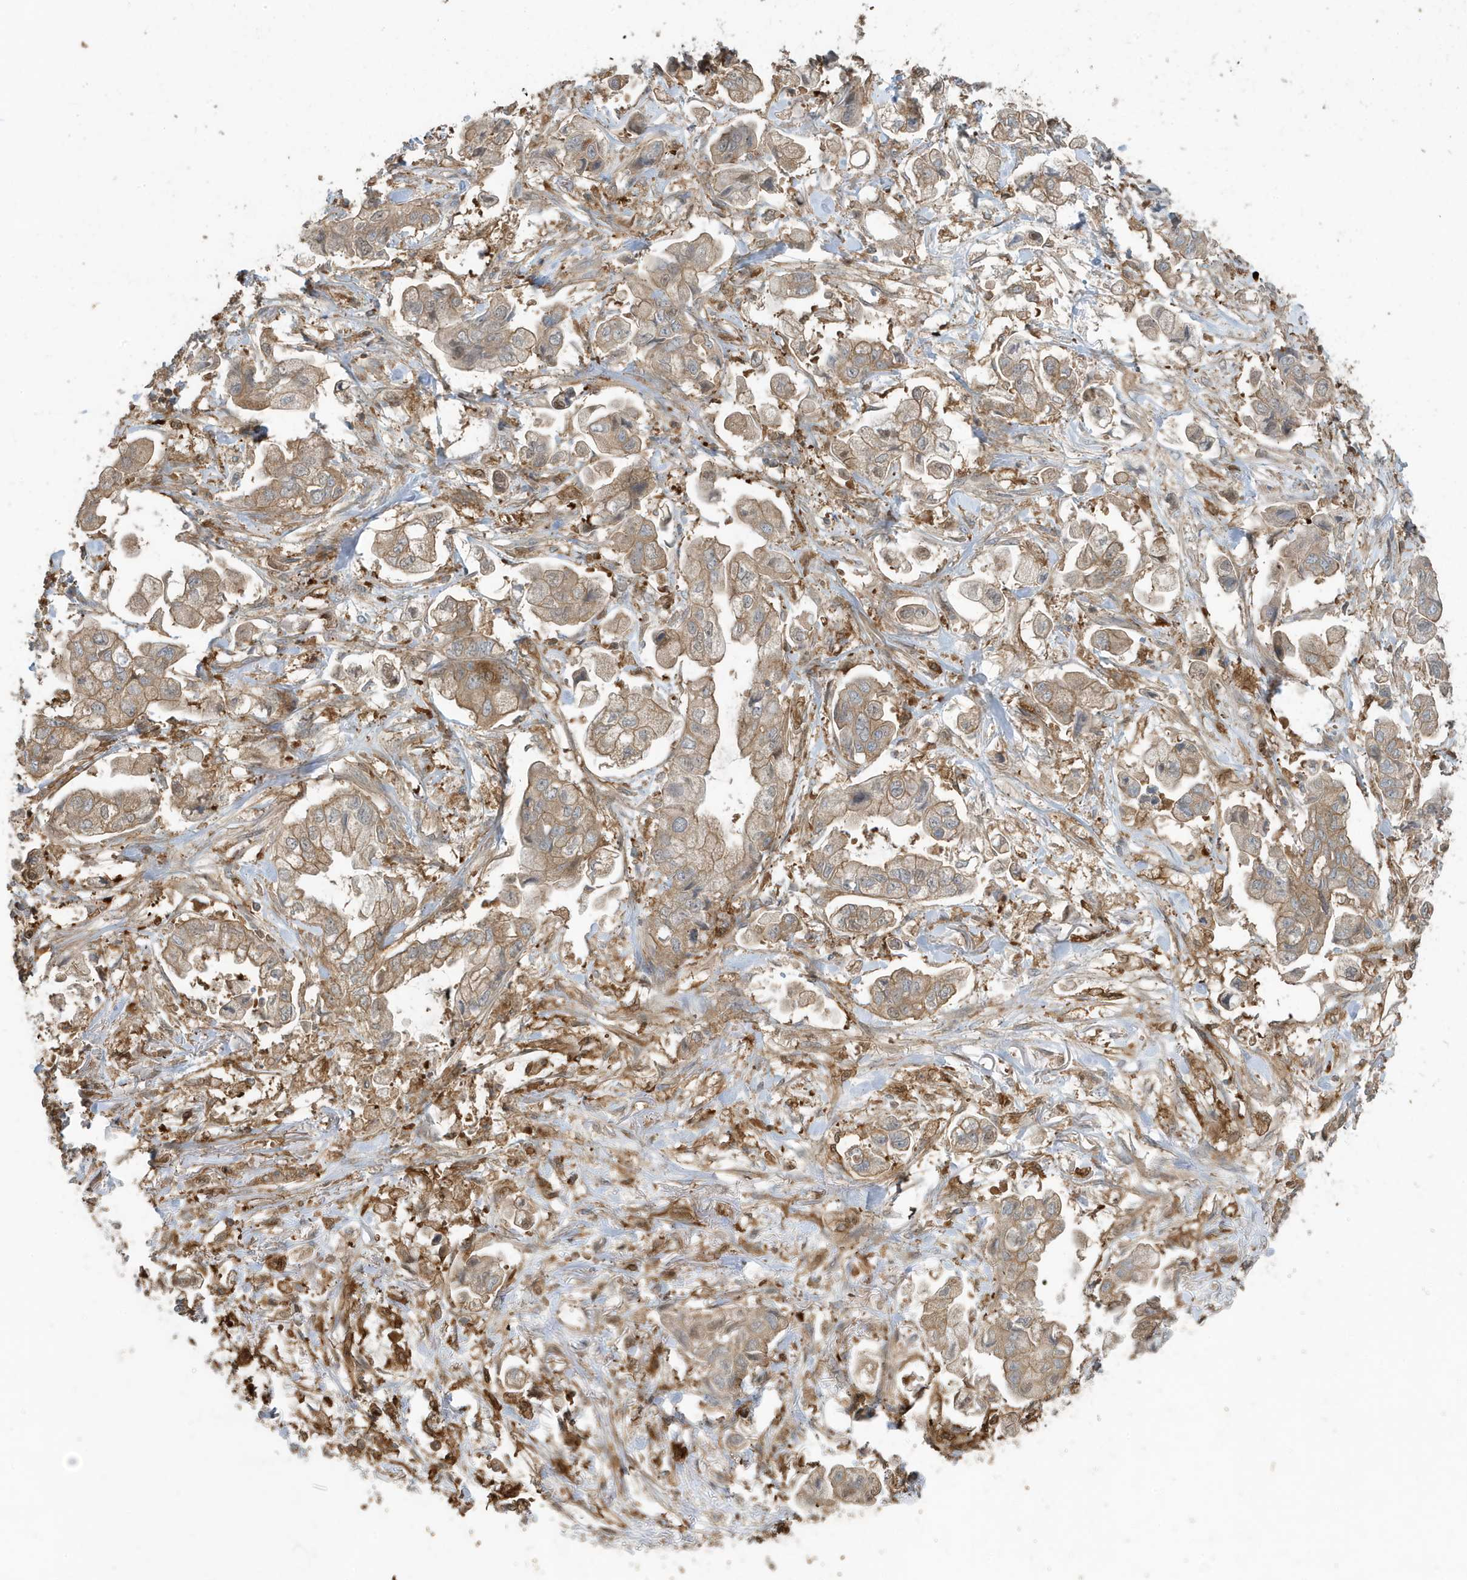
{"staining": {"intensity": "moderate", "quantity": ">75%", "location": "cytoplasmic/membranous"}, "tissue": "stomach cancer", "cell_type": "Tumor cells", "image_type": "cancer", "snomed": [{"axis": "morphology", "description": "Adenocarcinoma, NOS"}, {"axis": "topography", "description": "Stomach"}], "caption": "Stomach cancer (adenocarcinoma) tissue displays moderate cytoplasmic/membranous expression in approximately >75% of tumor cells, visualized by immunohistochemistry. The protein of interest is stained brown, and the nuclei are stained in blue (DAB IHC with brightfield microscopy, high magnification).", "gene": "ABTB1", "patient": {"sex": "male", "age": 62}}